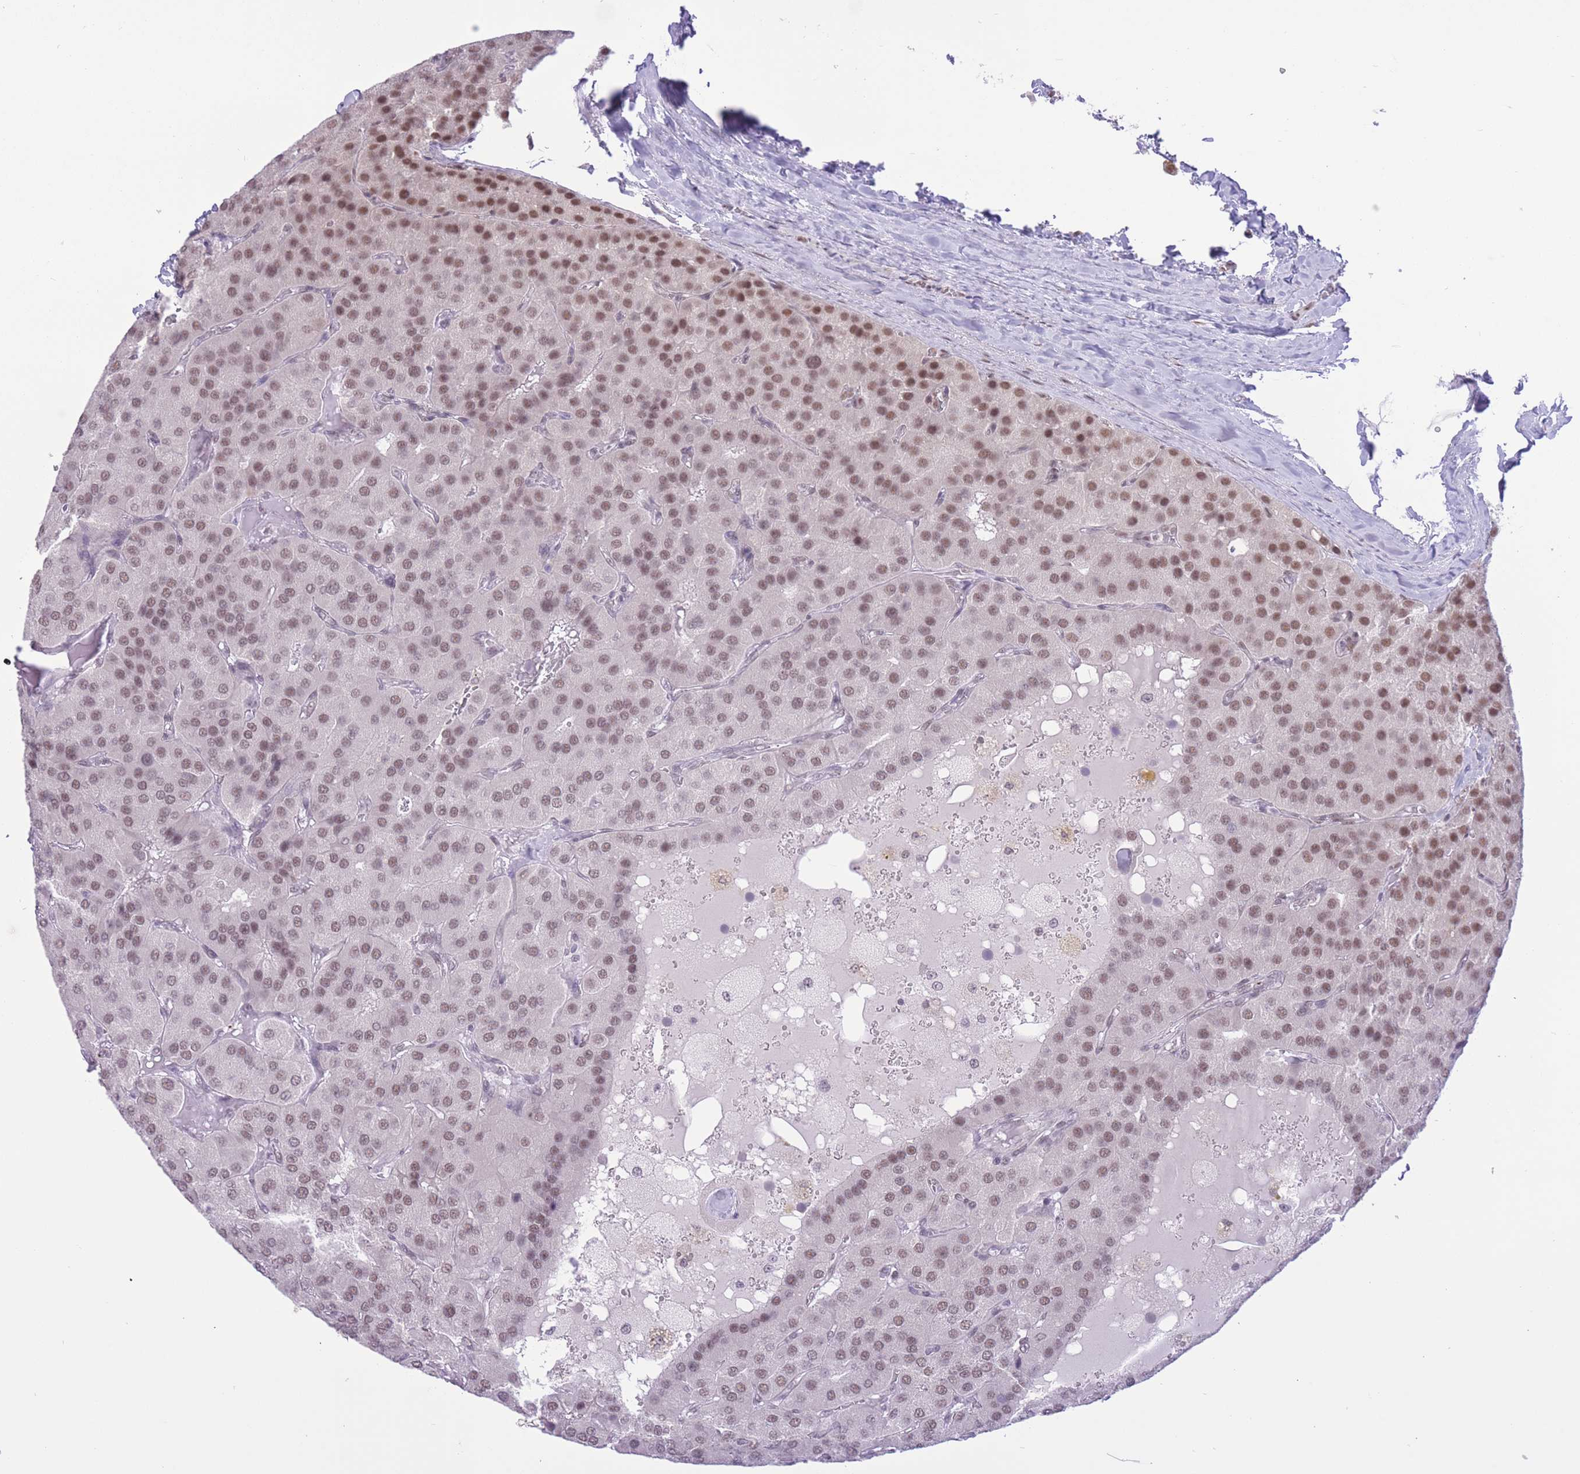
{"staining": {"intensity": "moderate", "quantity": ">75%", "location": "nuclear"}, "tissue": "parathyroid gland", "cell_type": "Glandular cells", "image_type": "normal", "snomed": [{"axis": "morphology", "description": "Normal tissue, NOS"}, {"axis": "morphology", "description": "Adenoma, NOS"}, {"axis": "topography", "description": "Parathyroid gland"}], "caption": "This histopathology image demonstrates benign parathyroid gland stained with immunohistochemistry to label a protein in brown. The nuclear of glandular cells show moderate positivity for the protein. Nuclei are counter-stained blue.", "gene": "ZBED5", "patient": {"sex": "female", "age": 86}}